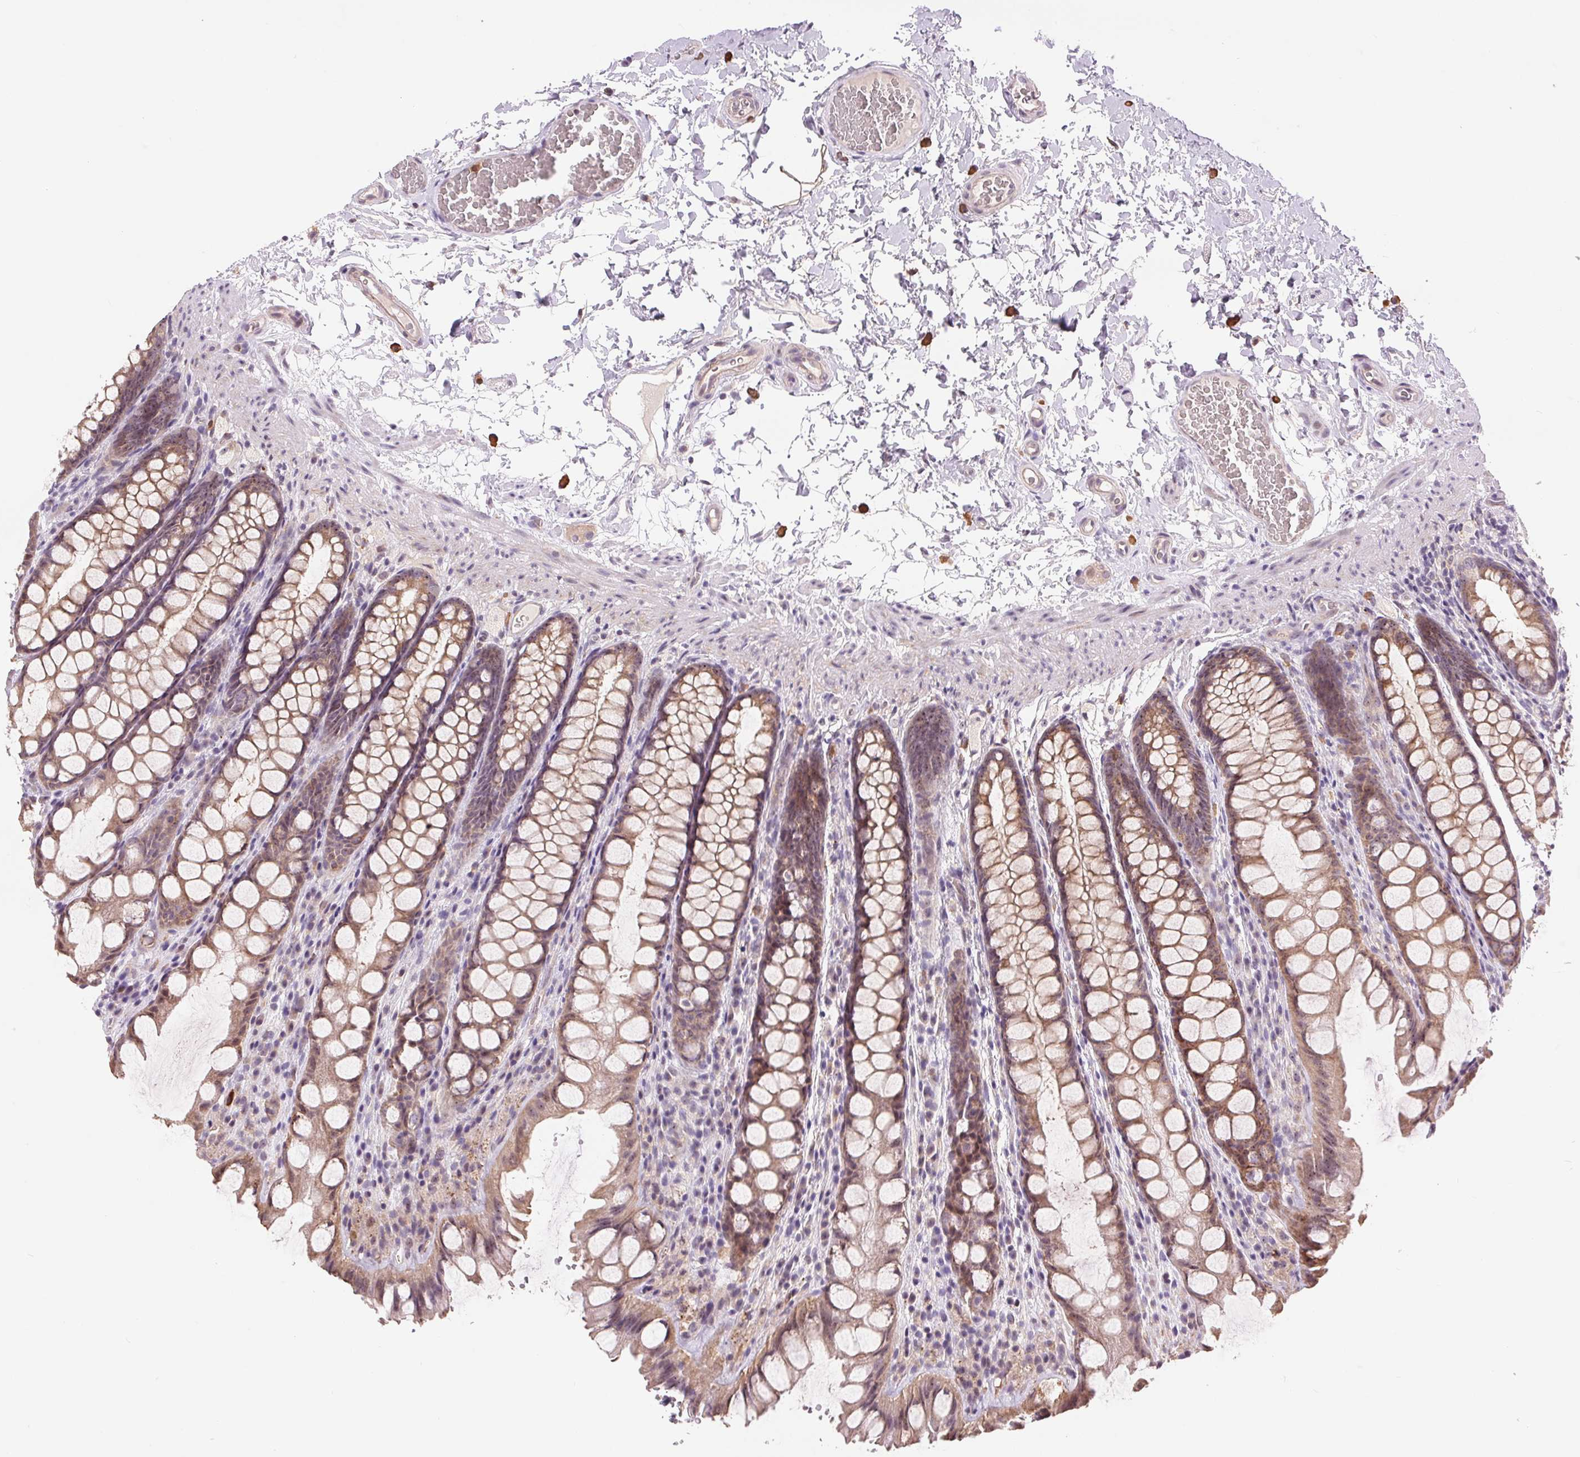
{"staining": {"intensity": "weak", "quantity": "25%-75%", "location": "cytoplasmic/membranous"}, "tissue": "colon", "cell_type": "Endothelial cells", "image_type": "normal", "snomed": [{"axis": "morphology", "description": "Normal tissue, NOS"}, {"axis": "topography", "description": "Colon"}], "caption": "Protein expression analysis of benign human colon reveals weak cytoplasmic/membranous staining in approximately 25%-75% of endothelial cells.", "gene": "RANBP3L", "patient": {"sex": "male", "age": 47}}